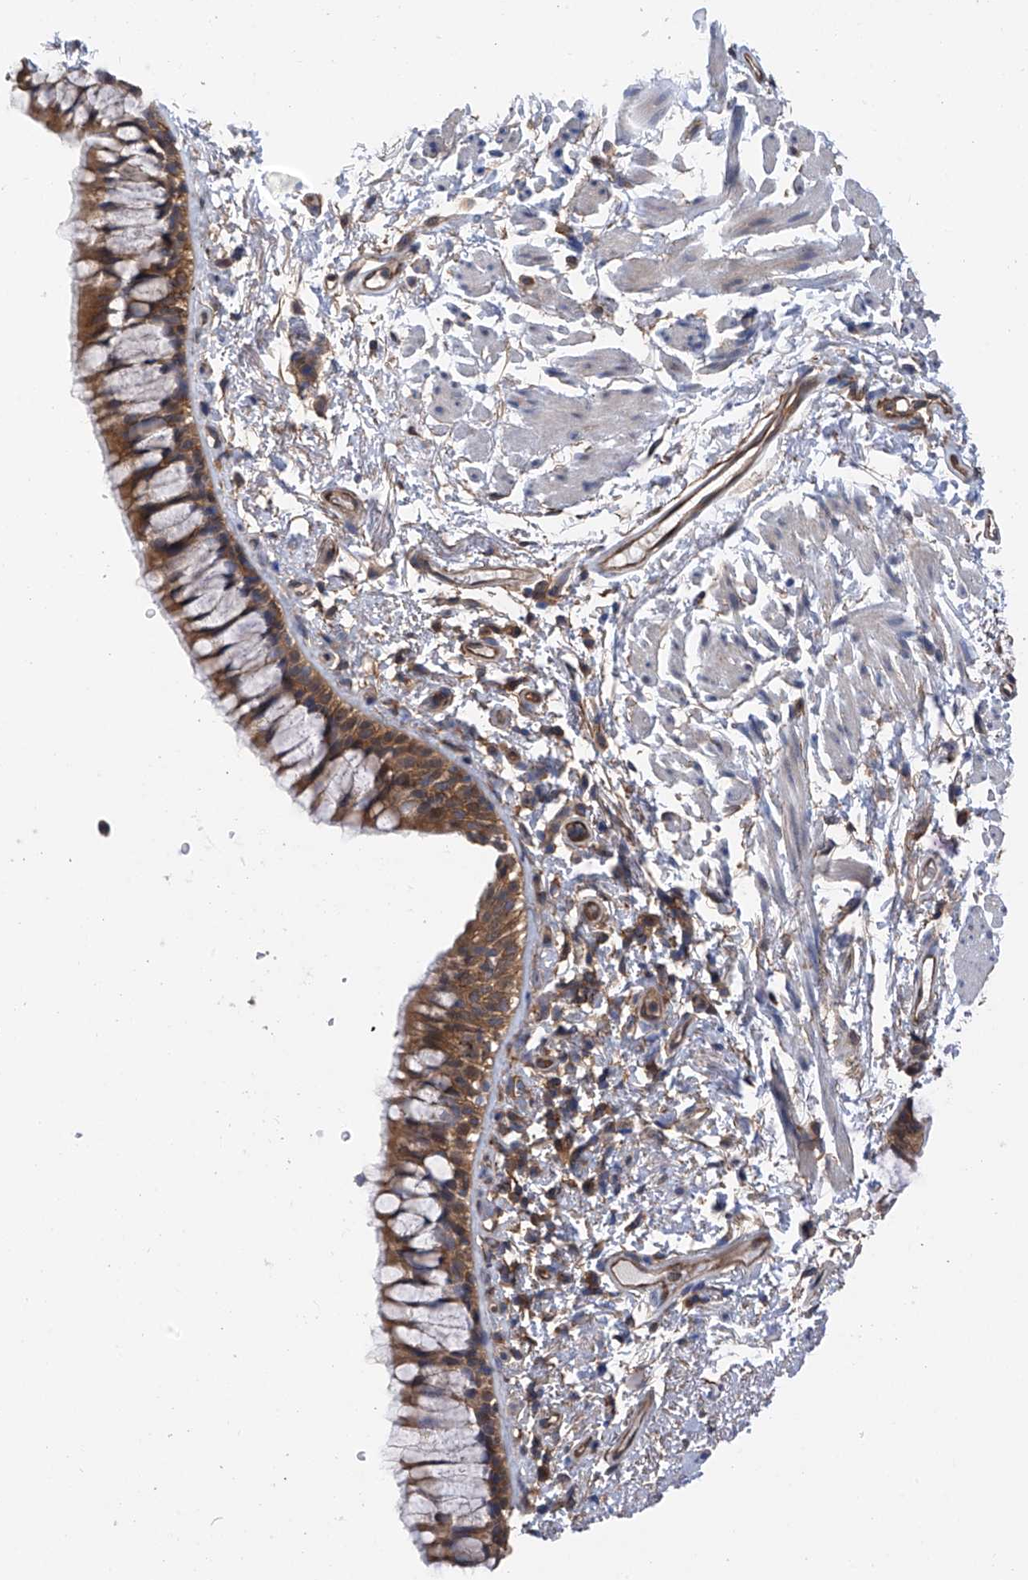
{"staining": {"intensity": "moderate", "quantity": ">75%", "location": "cytoplasmic/membranous"}, "tissue": "bronchus", "cell_type": "Respiratory epithelial cells", "image_type": "normal", "snomed": [{"axis": "morphology", "description": "Normal tissue, NOS"}, {"axis": "topography", "description": "Cartilage tissue"}, {"axis": "topography", "description": "Bronchus"}], "caption": "A brown stain labels moderate cytoplasmic/membranous expression of a protein in respiratory epithelial cells of benign bronchus.", "gene": "CHPF", "patient": {"sex": "female", "age": 73}}